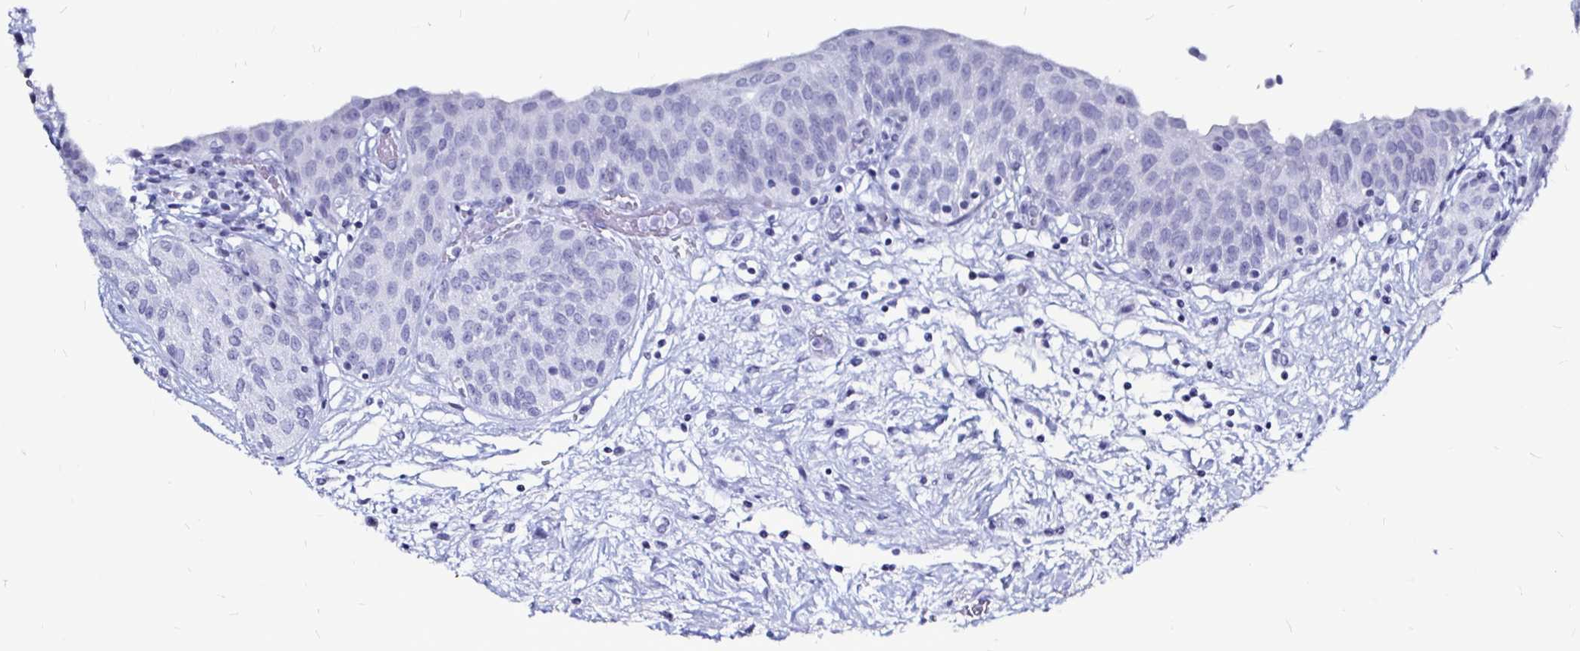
{"staining": {"intensity": "negative", "quantity": "none", "location": "none"}, "tissue": "urinary bladder", "cell_type": "Urothelial cells", "image_type": "normal", "snomed": [{"axis": "morphology", "description": "Normal tissue, NOS"}, {"axis": "topography", "description": "Urinary bladder"}], "caption": "IHC of unremarkable human urinary bladder displays no expression in urothelial cells.", "gene": "LUZP4", "patient": {"sex": "male", "age": 68}}